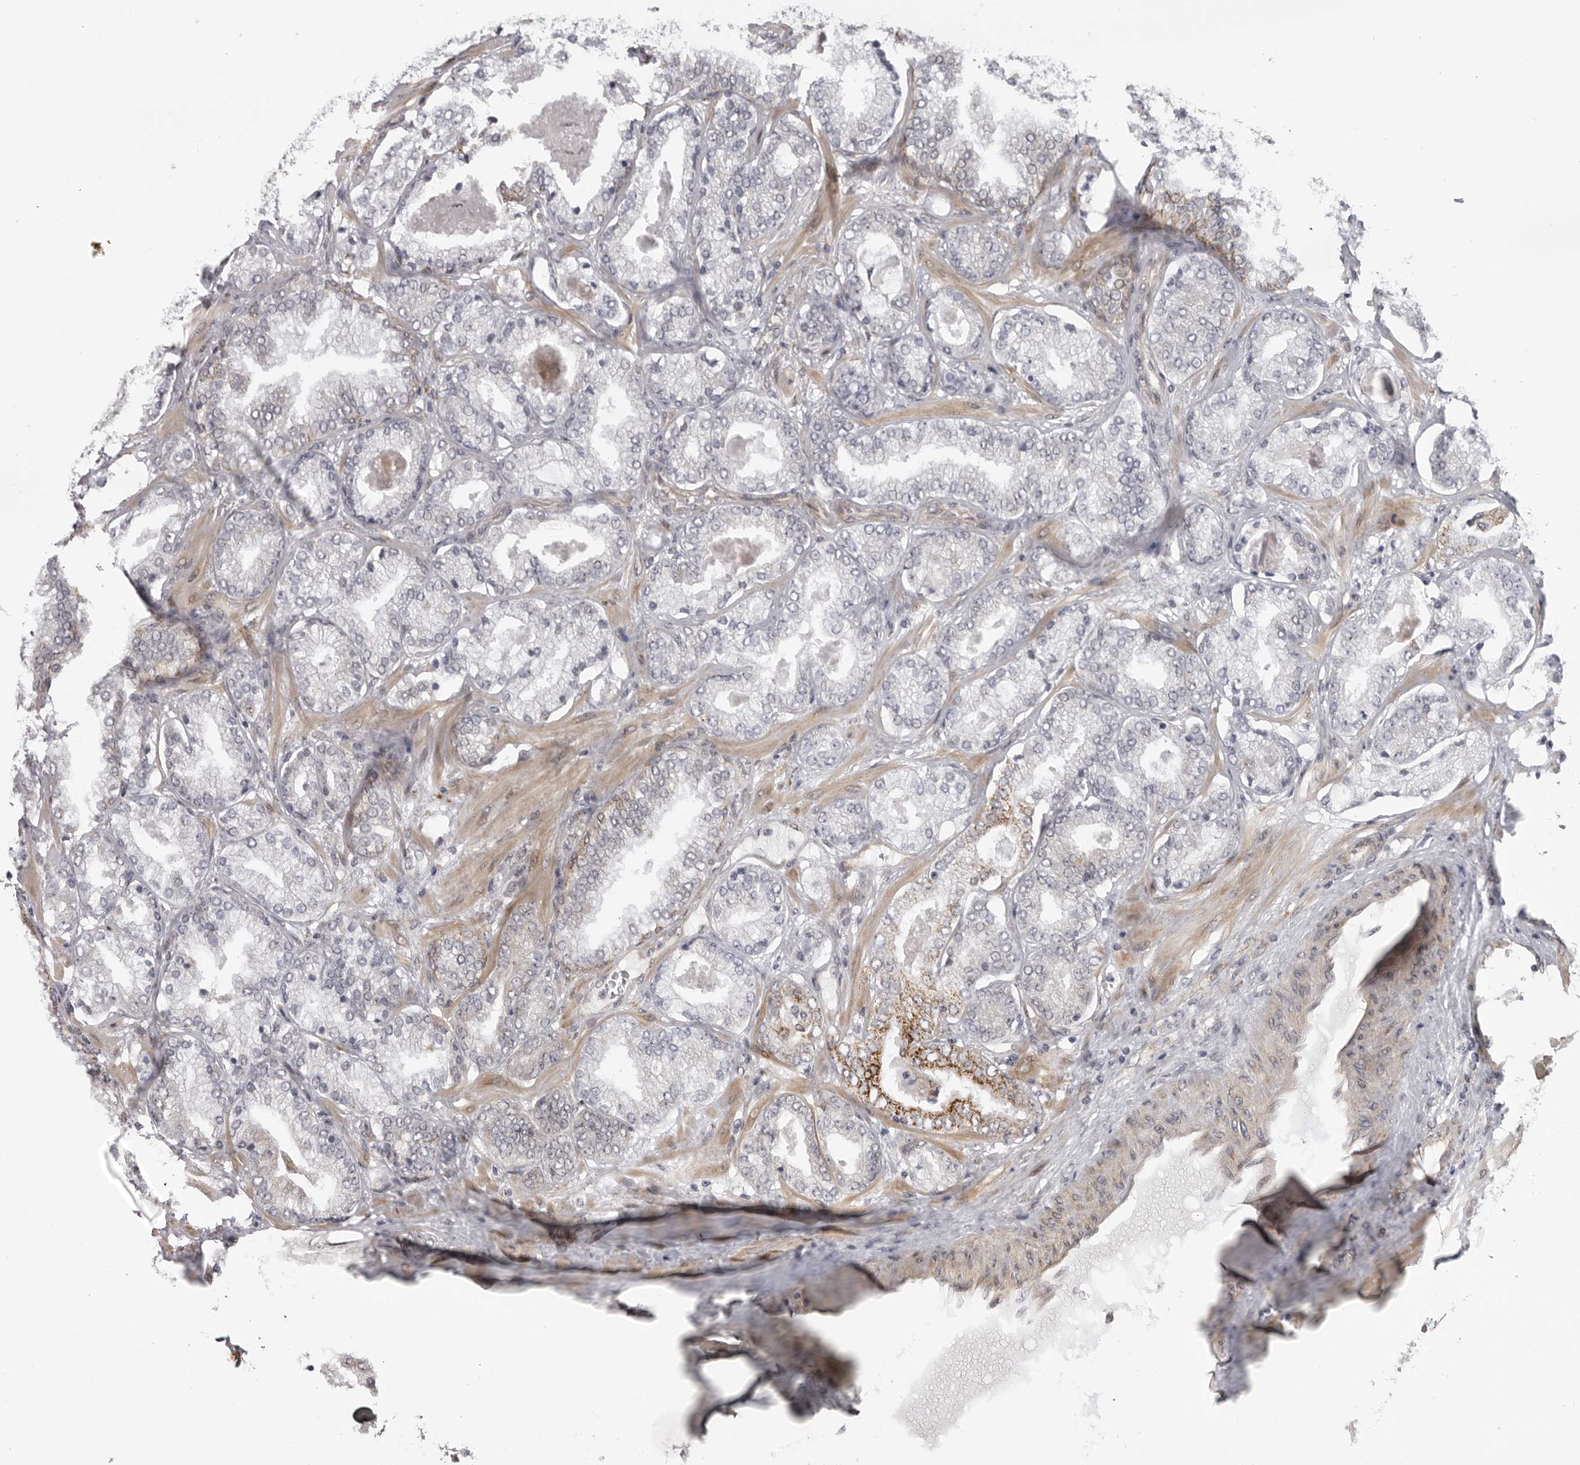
{"staining": {"intensity": "negative", "quantity": "none", "location": "none"}, "tissue": "prostate cancer", "cell_type": "Tumor cells", "image_type": "cancer", "snomed": [{"axis": "morphology", "description": "Adenocarcinoma, High grade"}, {"axis": "topography", "description": "Prostate"}], "caption": "Tumor cells are negative for protein expression in human high-grade adenocarcinoma (prostate).", "gene": "DNAH14", "patient": {"sex": "male", "age": 58}}